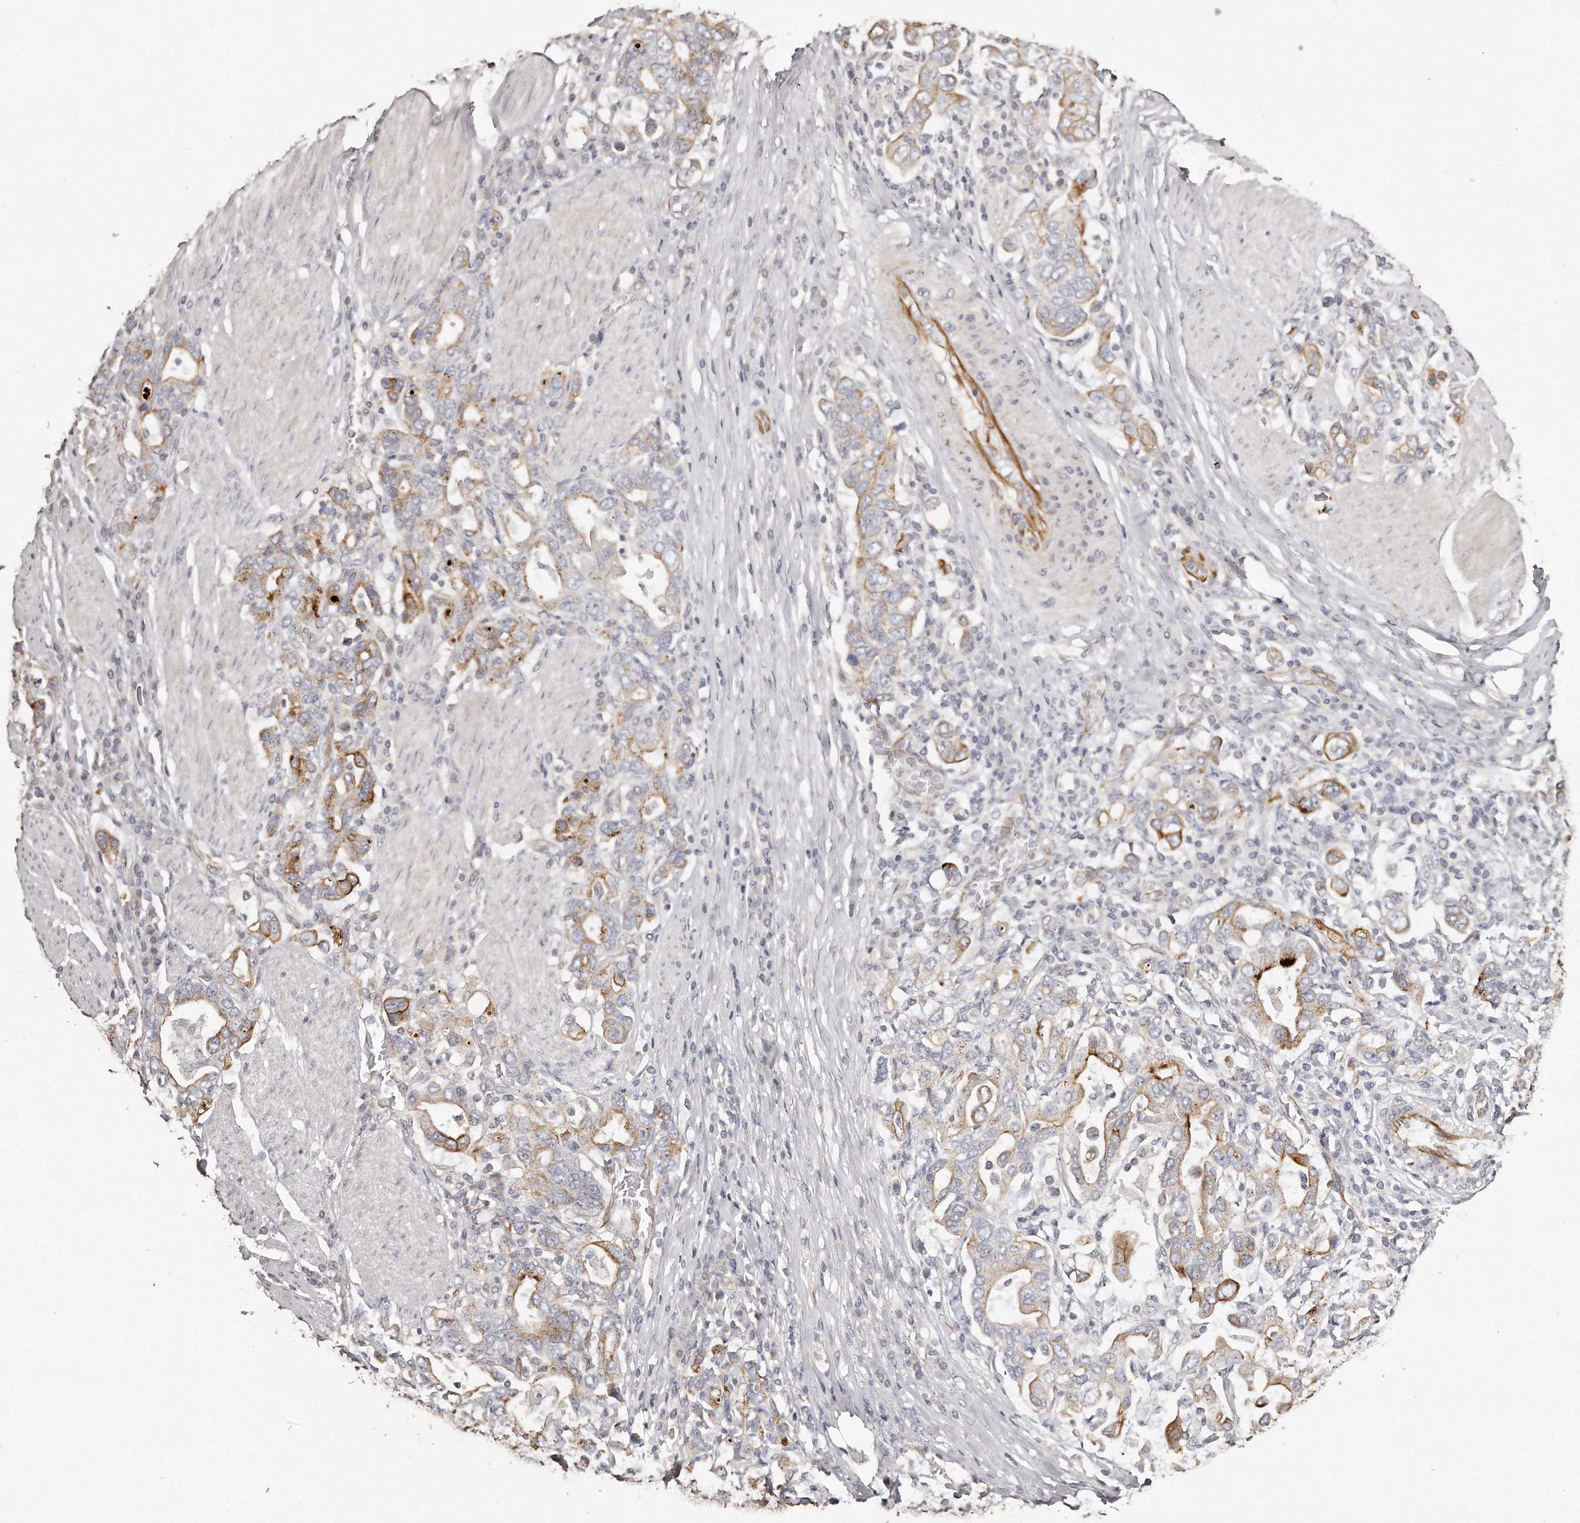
{"staining": {"intensity": "moderate", "quantity": ">75%", "location": "cytoplasmic/membranous"}, "tissue": "stomach cancer", "cell_type": "Tumor cells", "image_type": "cancer", "snomed": [{"axis": "morphology", "description": "Adenocarcinoma, NOS"}, {"axis": "topography", "description": "Stomach, upper"}], "caption": "Immunohistochemical staining of human stomach cancer (adenocarcinoma) displays medium levels of moderate cytoplasmic/membranous staining in approximately >75% of tumor cells.", "gene": "ZYG11A", "patient": {"sex": "male", "age": 62}}